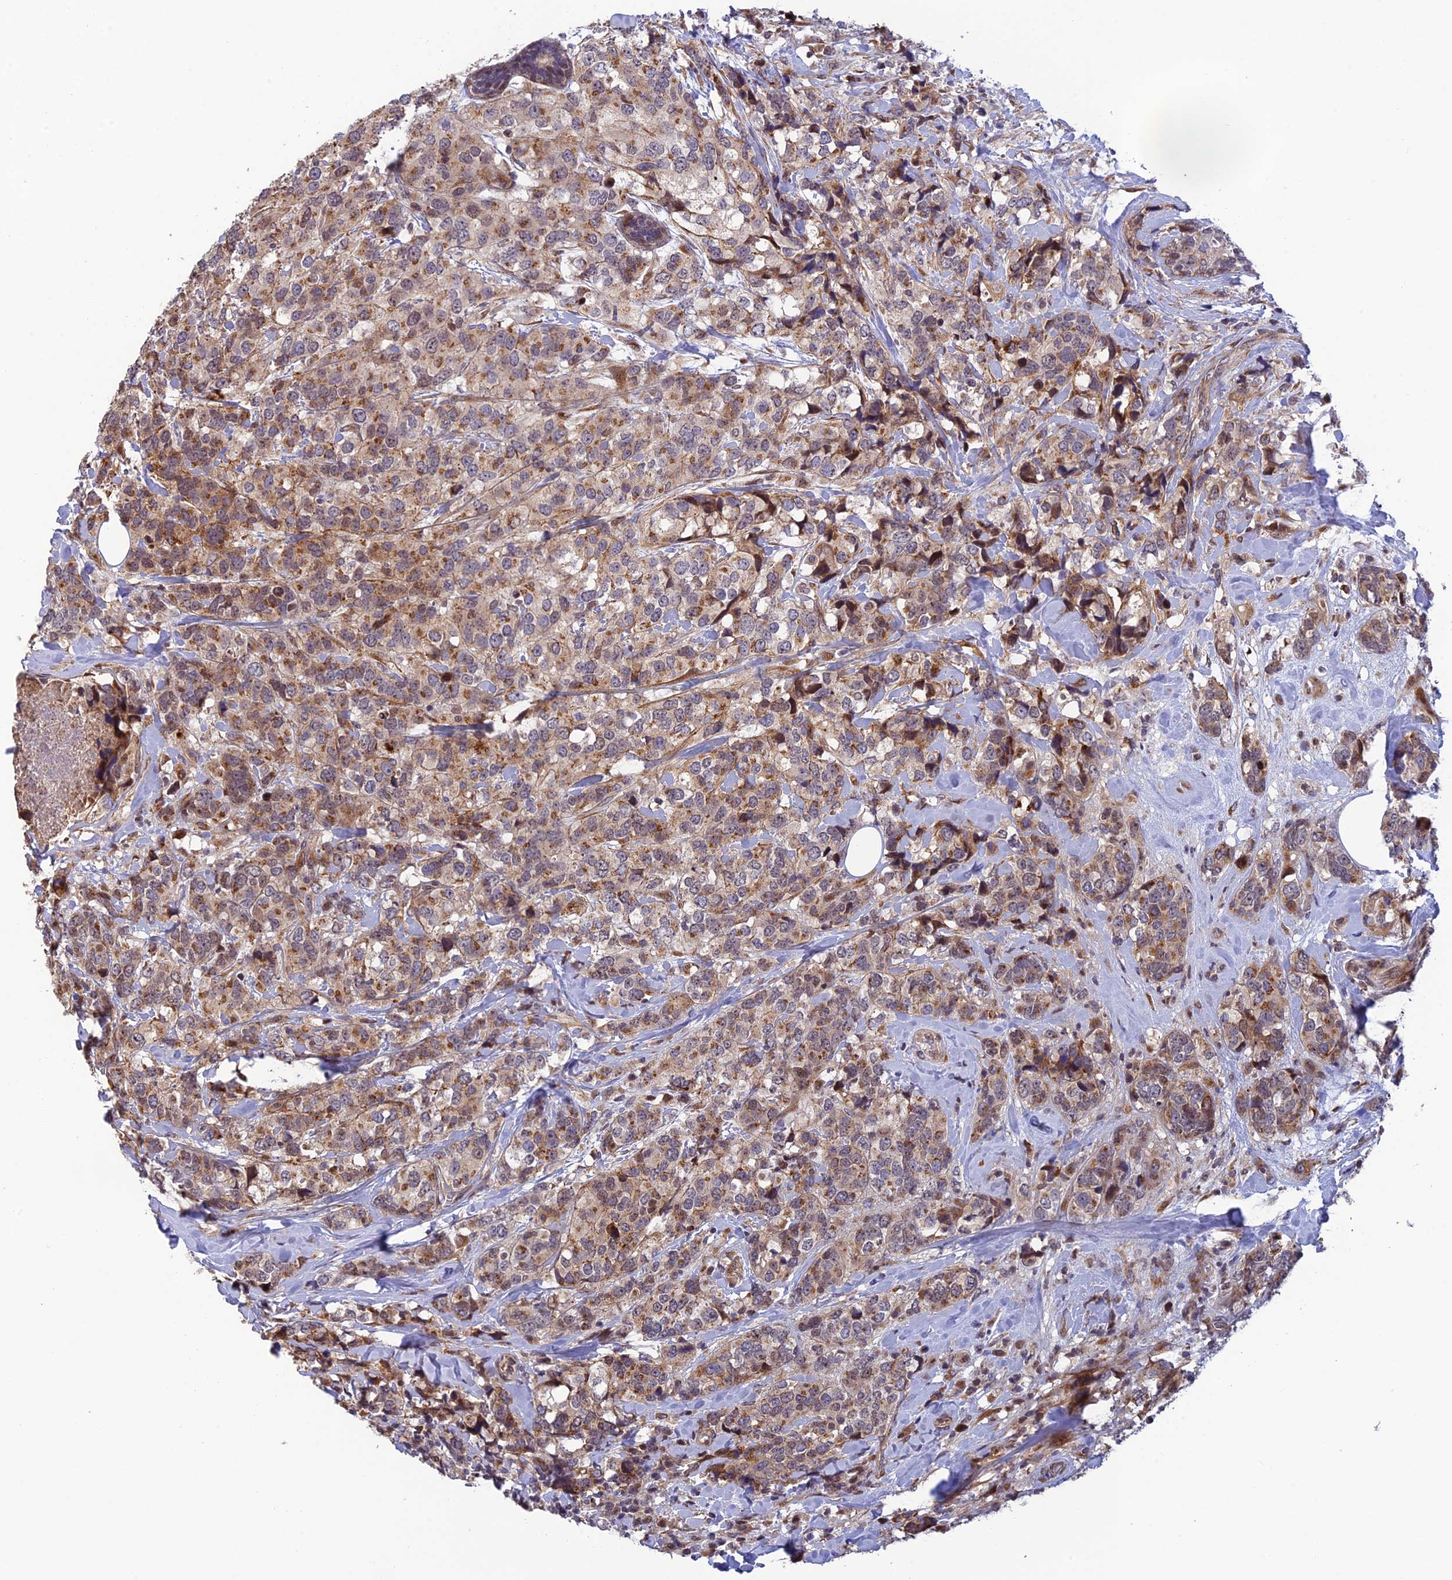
{"staining": {"intensity": "moderate", "quantity": ">75%", "location": "cytoplasmic/membranous,nuclear"}, "tissue": "breast cancer", "cell_type": "Tumor cells", "image_type": "cancer", "snomed": [{"axis": "morphology", "description": "Lobular carcinoma"}, {"axis": "topography", "description": "Breast"}], "caption": "Breast lobular carcinoma tissue exhibits moderate cytoplasmic/membranous and nuclear staining in about >75% of tumor cells, visualized by immunohistochemistry.", "gene": "SMIM7", "patient": {"sex": "female", "age": 59}}